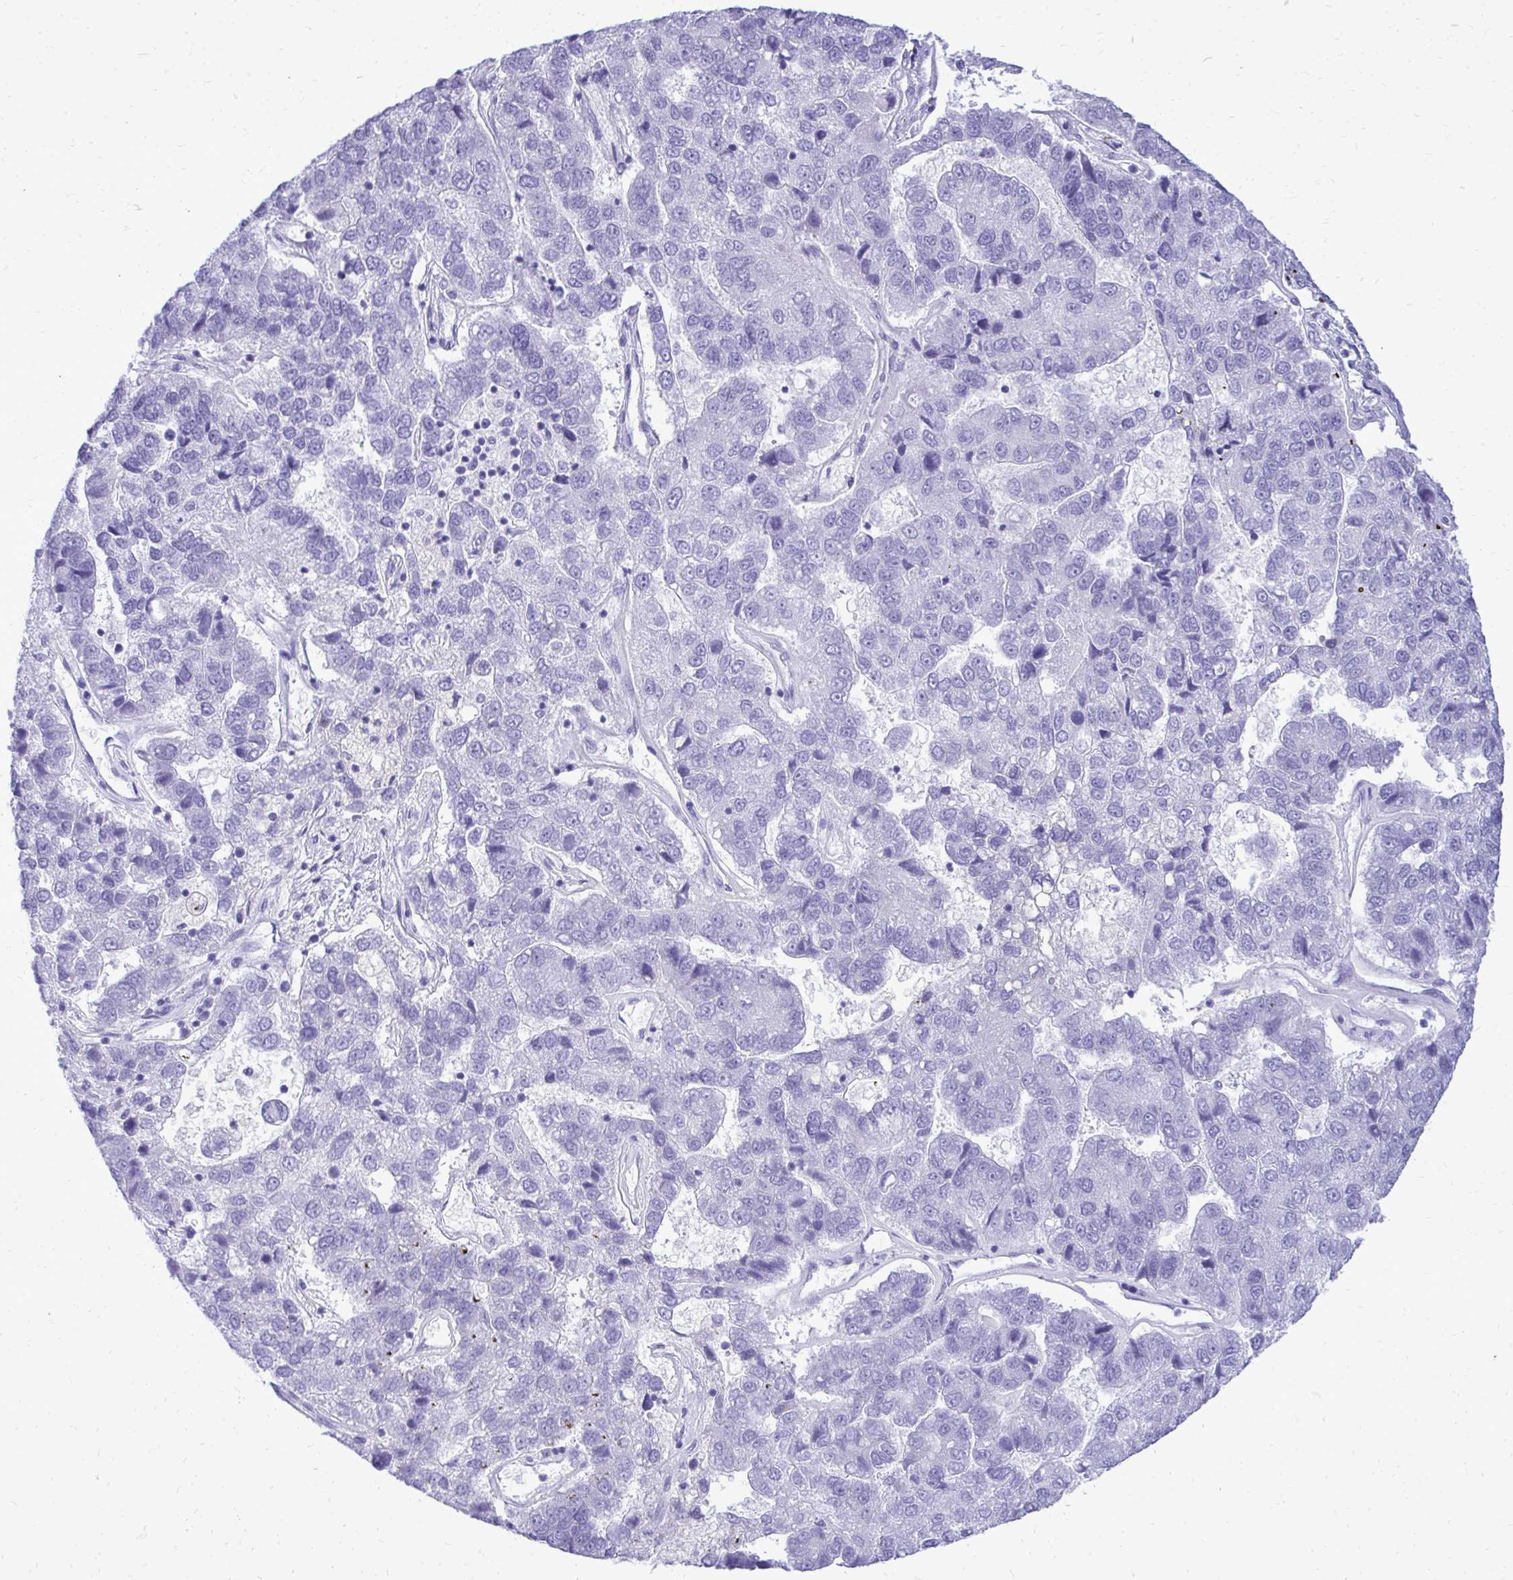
{"staining": {"intensity": "negative", "quantity": "none", "location": "none"}, "tissue": "pancreatic cancer", "cell_type": "Tumor cells", "image_type": "cancer", "snomed": [{"axis": "morphology", "description": "Adenocarcinoma, NOS"}, {"axis": "topography", "description": "Pancreas"}], "caption": "This is an immunohistochemistry histopathology image of human pancreatic cancer (adenocarcinoma). There is no expression in tumor cells.", "gene": "ANKDD1B", "patient": {"sex": "female", "age": 61}}